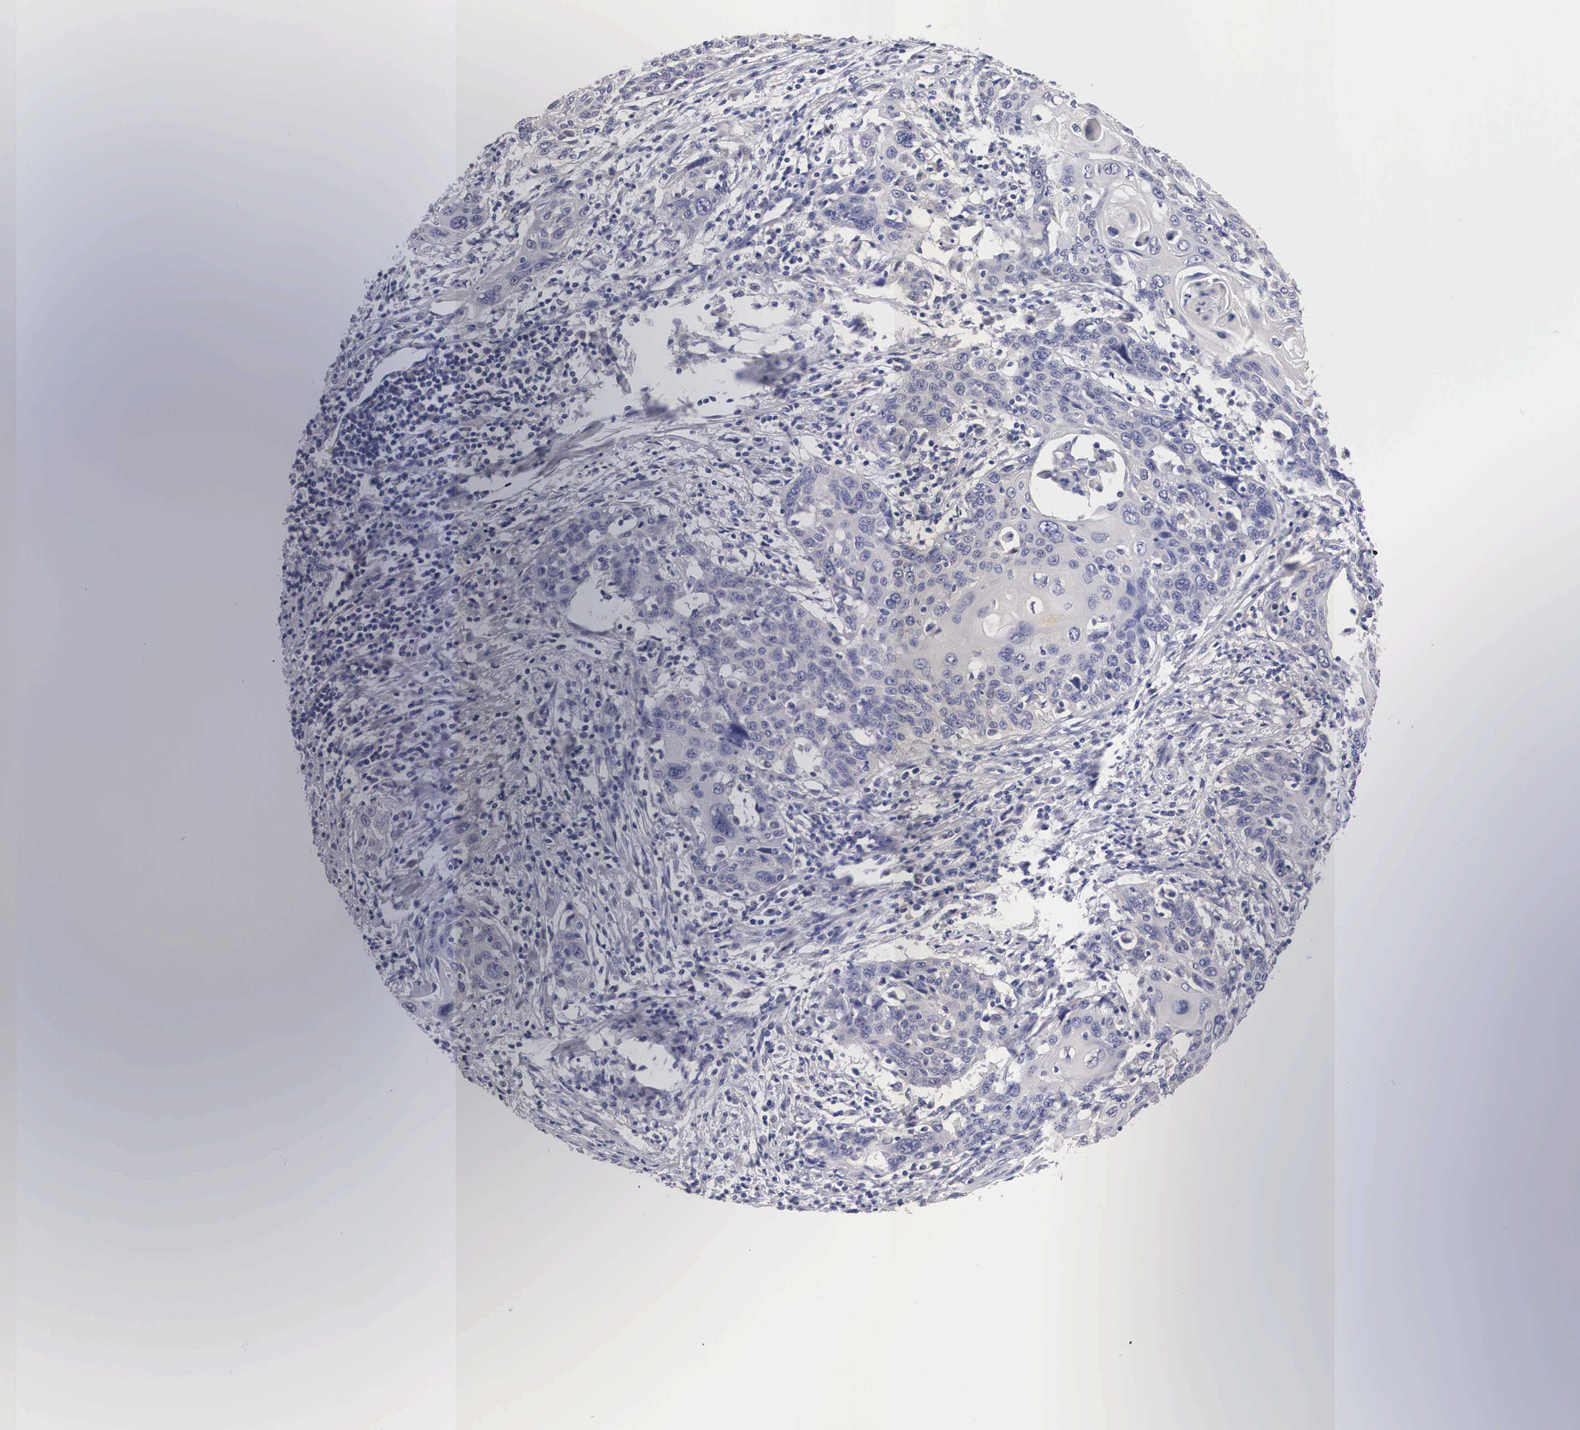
{"staining": {"intensity": "negative", "quantity": "none", "location": "none"}, "tissue": "cervical cancer", "cell_type": "Tumor cells", "image_type": "cancer", "snomed": [{"axis": "morphology", "description": "Squamous cell carcinoma, NOS"}, {"axis": "topography", "description": "Cervix"}], "caption": "High magnification brightfield microscopy of cervical cancer (squamous cell carcinoma) stained with DAB (brown) and counterstained with hematoxylin (blue): tumor cells show no significant expression.", "gene": "ABHD4", "patient": {"sex": "female", "age": 54}}